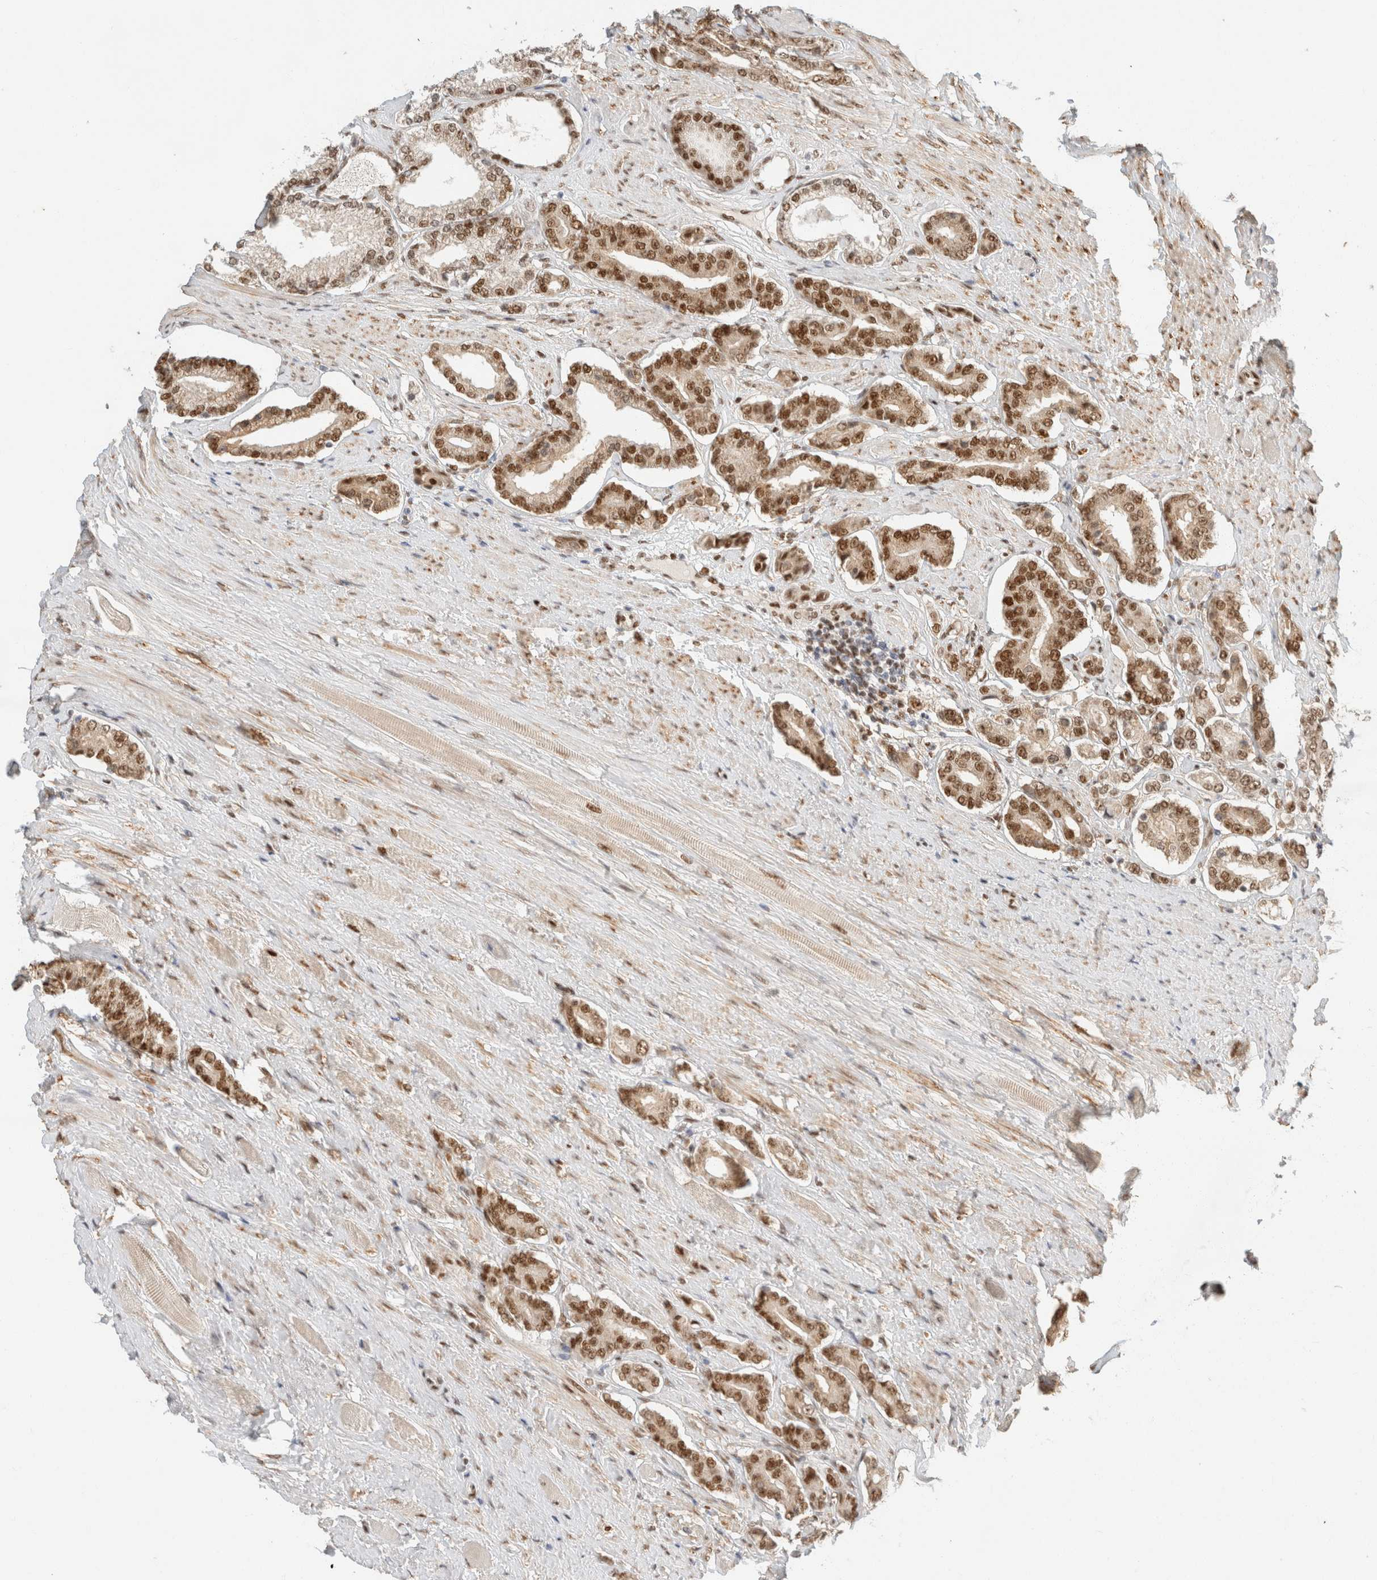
{"staining": {"intensity": "strong", "quantity": ">75%", "location": "nuclear"}, "tissue": "prostate cancer", "cell_type": "Tumor cells", "image_type": "cancer", "snomed": [{"axis": "morphology", "description": "Adenocarcinoma, High grade"}, {"axis": "topography", "description": "Prostate"}], "caption": "The micrograph displays staining of prostate adenocarcinoma (high-grade), revealing strong nuclear protein staining (brown color) within tumor cells.", "gene": "ZNF768", "patient": {"sex": "male", "age": 71}}